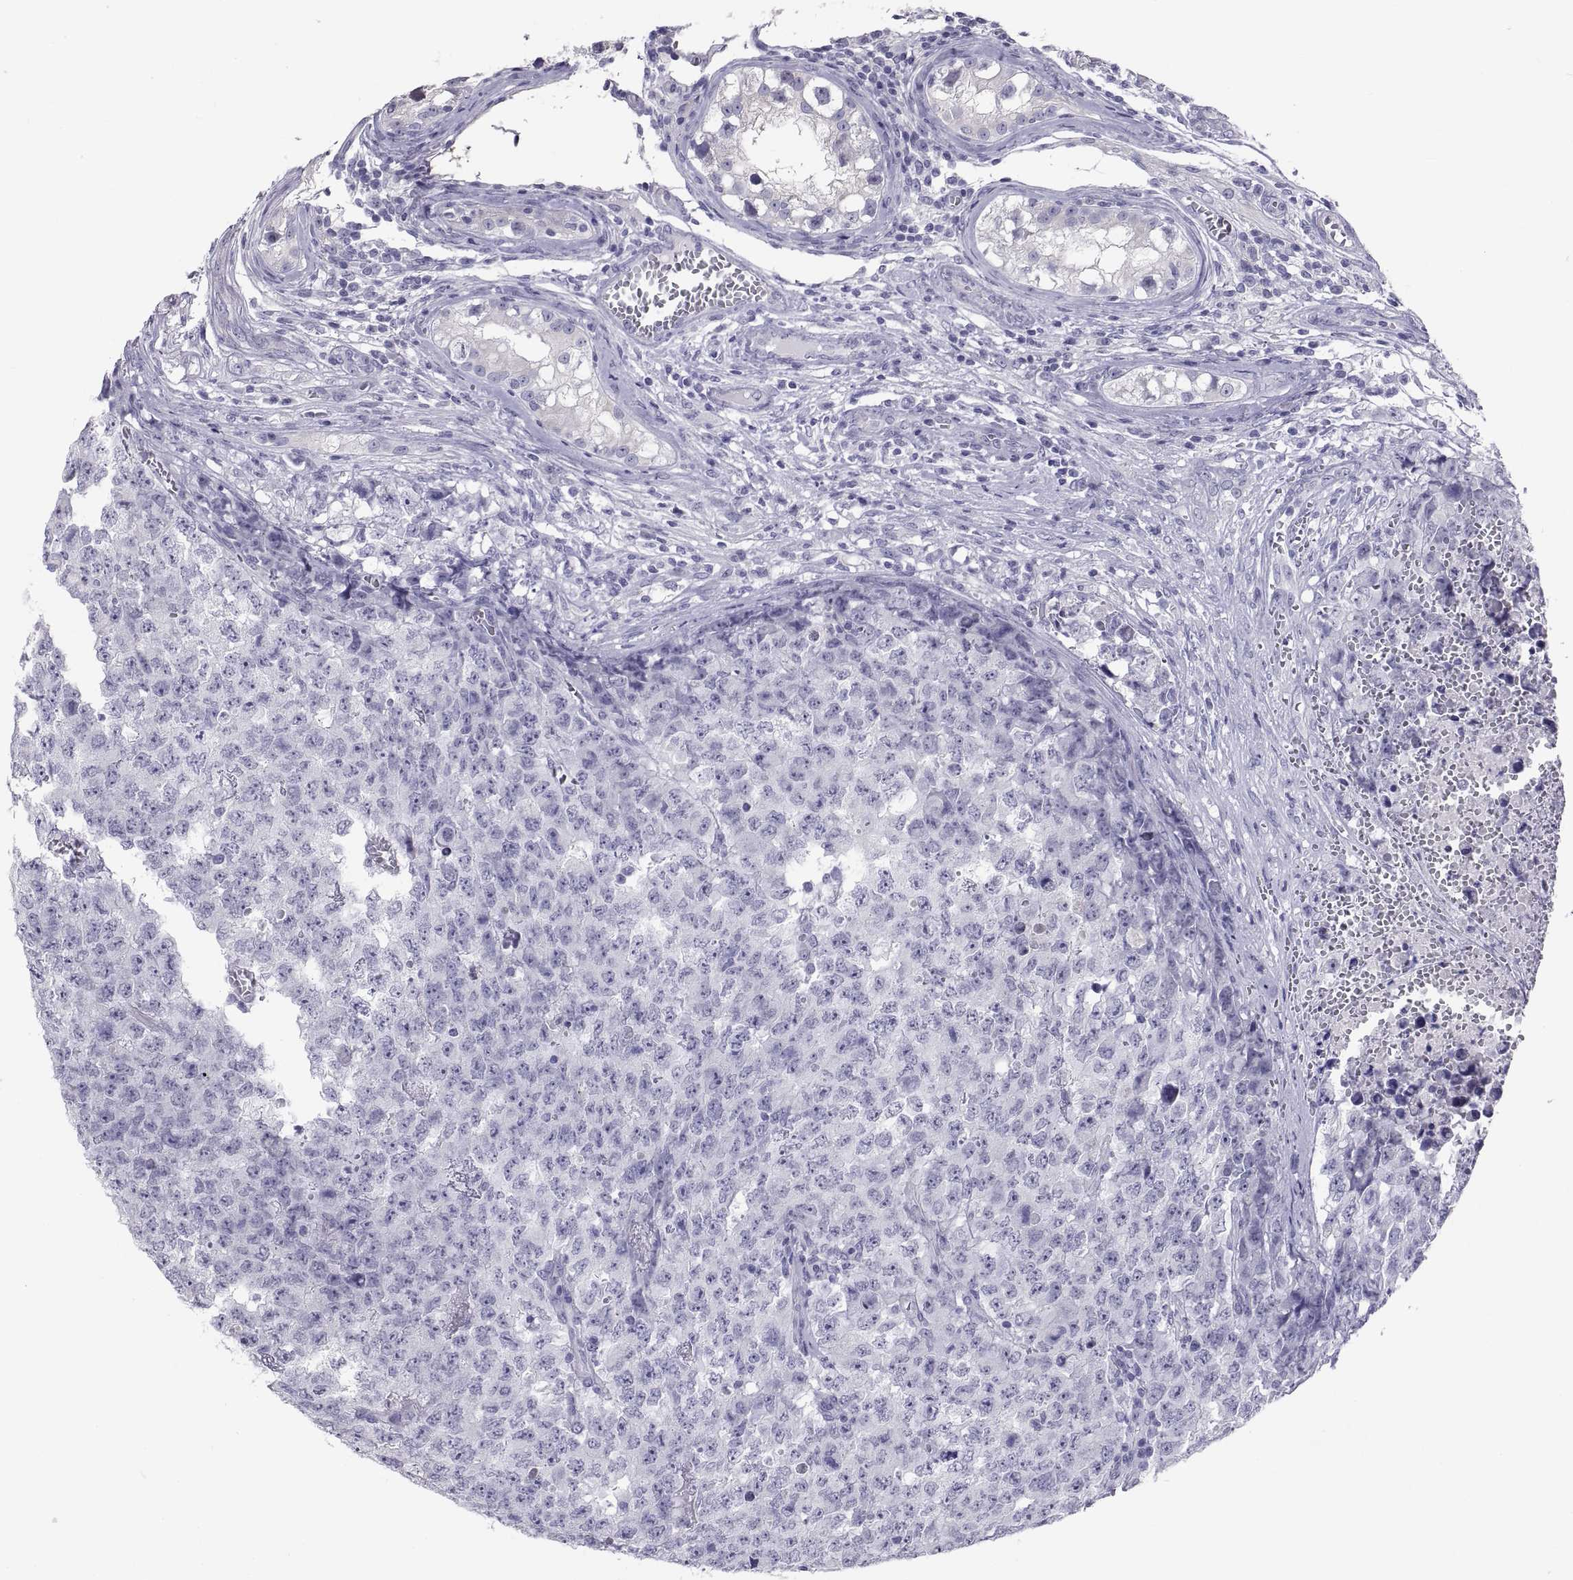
{"staining": {"intensity": "negative", "quantity": "none", "location": "none"}, "tissue": "testis cancer", "cell_type": "Tumor cells", "image_type": "cancer", "snomed": [{"axis": "morphology", "description": "Carcinoma, Embryonal, NOS"}, {"axis": "topography", "description": "Testis"}], "caption": "Immunohistochemical staining of testis embryonal carcinoma demonstrates no significant staining in tumor cells.", "gene": "FAM170A", "patient": {"sex": "male", "age": 23}}